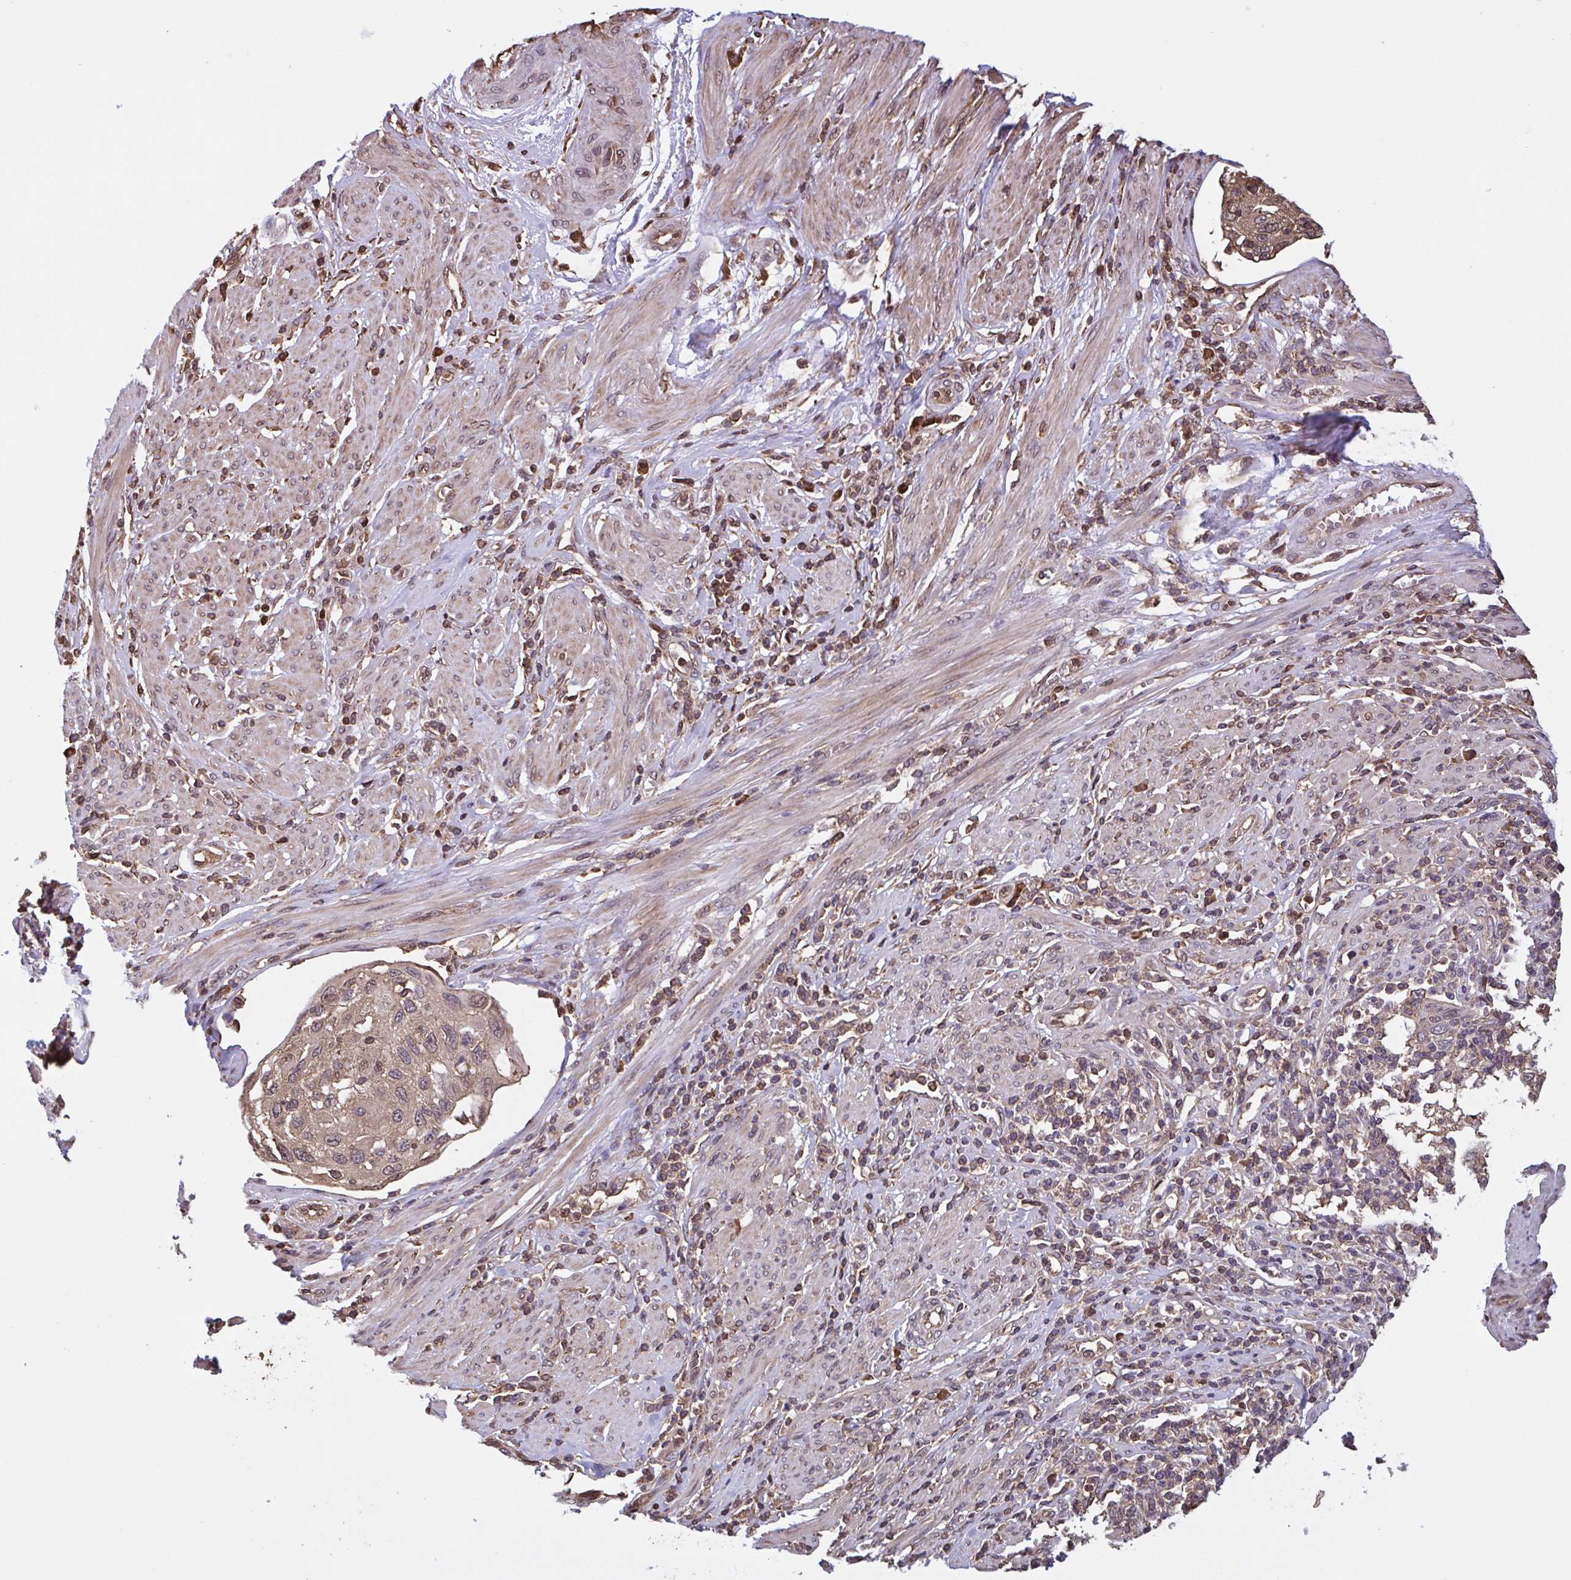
{"staining": {"intensity": "weak", "quantity": "<25%", "location": "cytoplasmic/membranous,nuclear"}, "tissue": "cervical cancer", "cell_type": "Tumor cells", "image_type": "cancer", "snomed": [{"axis": "morphology", "description": "Squamous cell carcinoma, NOS"}, {"axis": "topography", "description": "Cervix"}], "caption": "This photomicrograph is of cervical cancer (squamous cell carcinoma) stained with immunohistochemistry to label a protein in brown with the nuclei are counter-stained blue. There is no expression in tumor cells. Brightfield microscopy of immunohistochemistry stained with DAB (brown) and hematoxylin (blue), captured at high magnification.", "gene": "SEC63", "patient": {"sex": "female", "age": 70}}